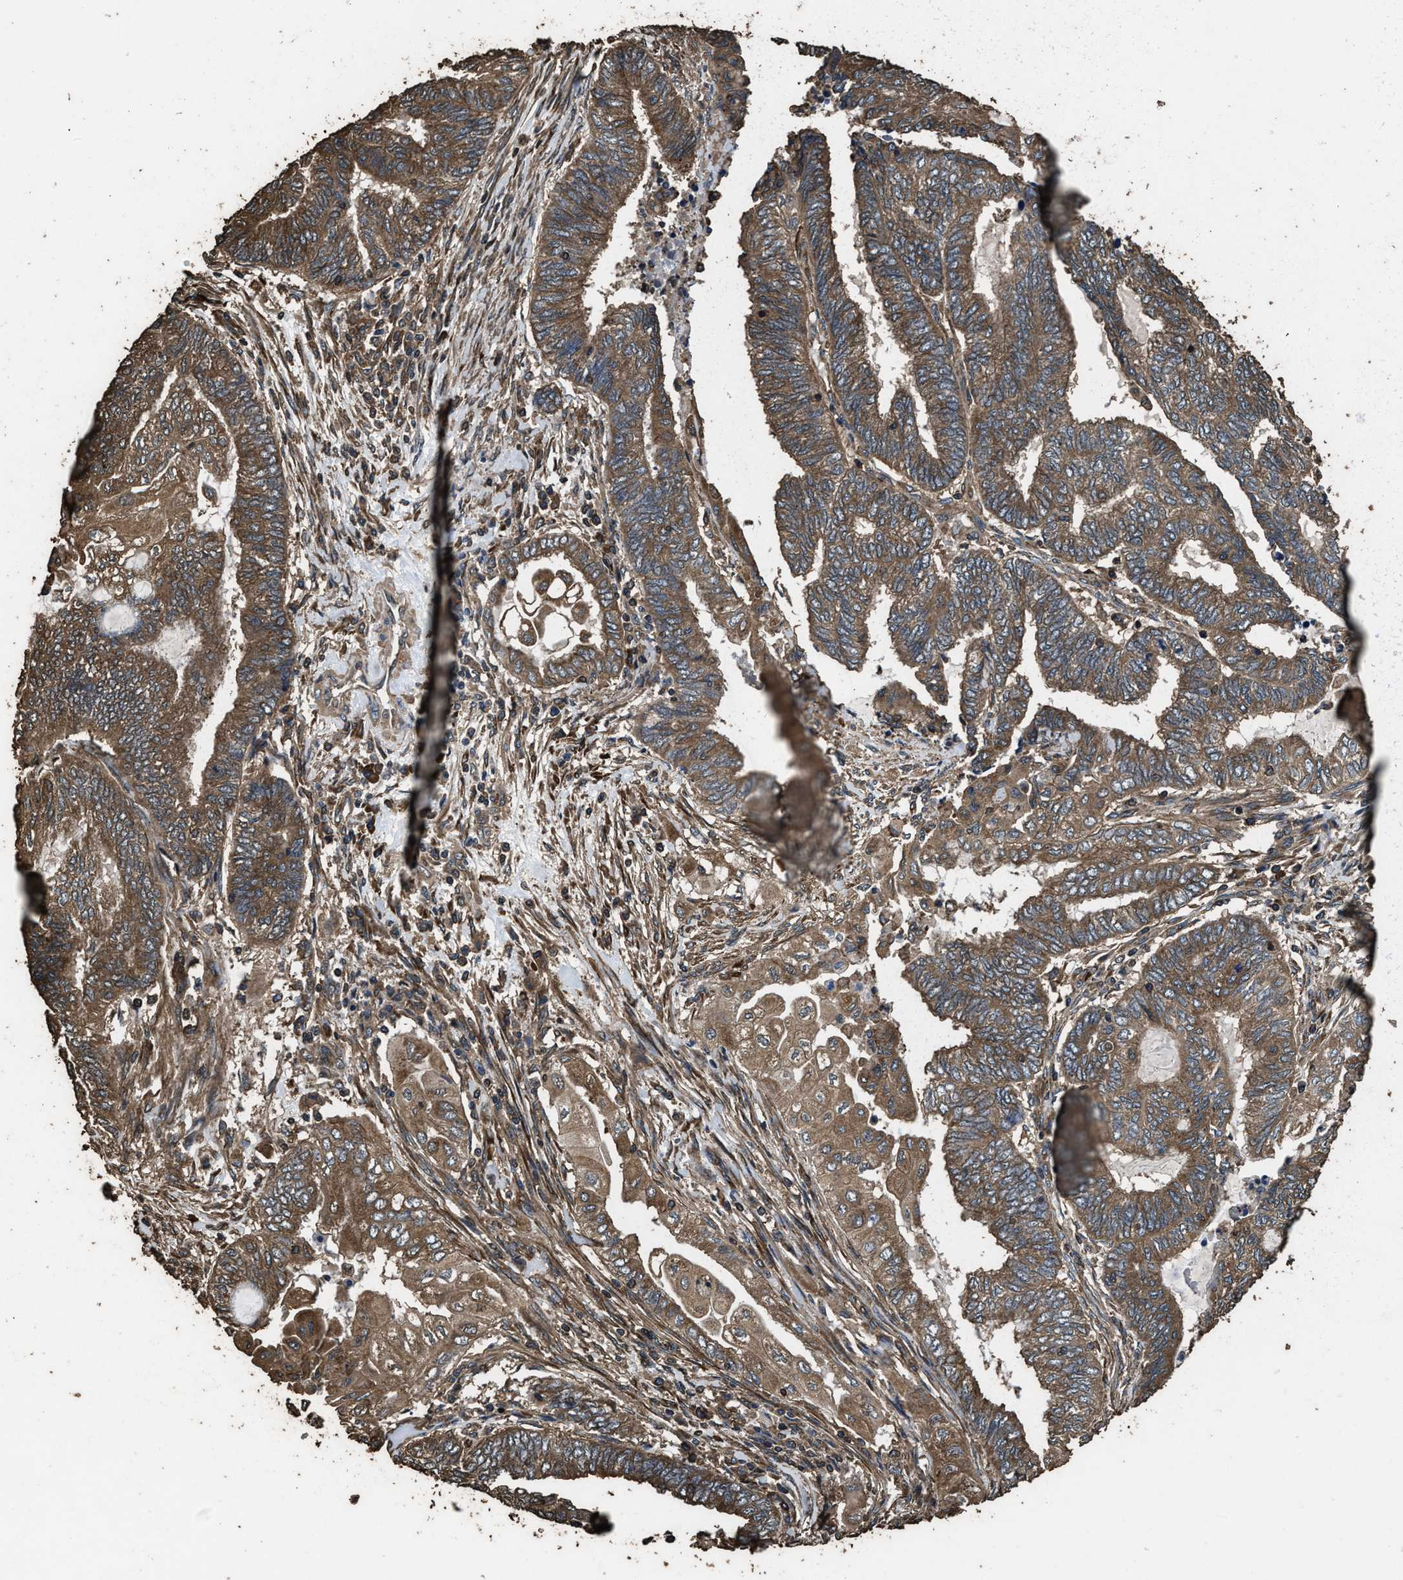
{"staining": {"intensity": "moderate", "quantity": ">75%", "location": "cytoplasmic/membranous"}, "tissue": "endometrial cancer", "cell_type": "Tumor cells", "image_type": "cancer", "snomed": [{"axis": "morphology", "description": "Adenocarcinoma, NOS"}, {"axis": "topography", "description": "Uterus"}, {"axis": "topography", "description": "Endometrium"}], "caption": "A histopathology image showing moderate cytoplasmic/membranous positivity in approximately >75% of tumor cells in endometrial cancer (adenocarcinoma), as visualized by brown immunohistochemical staining.", "gene": "ZMYND19", "patient": {"sex": "female", "age": 70}}